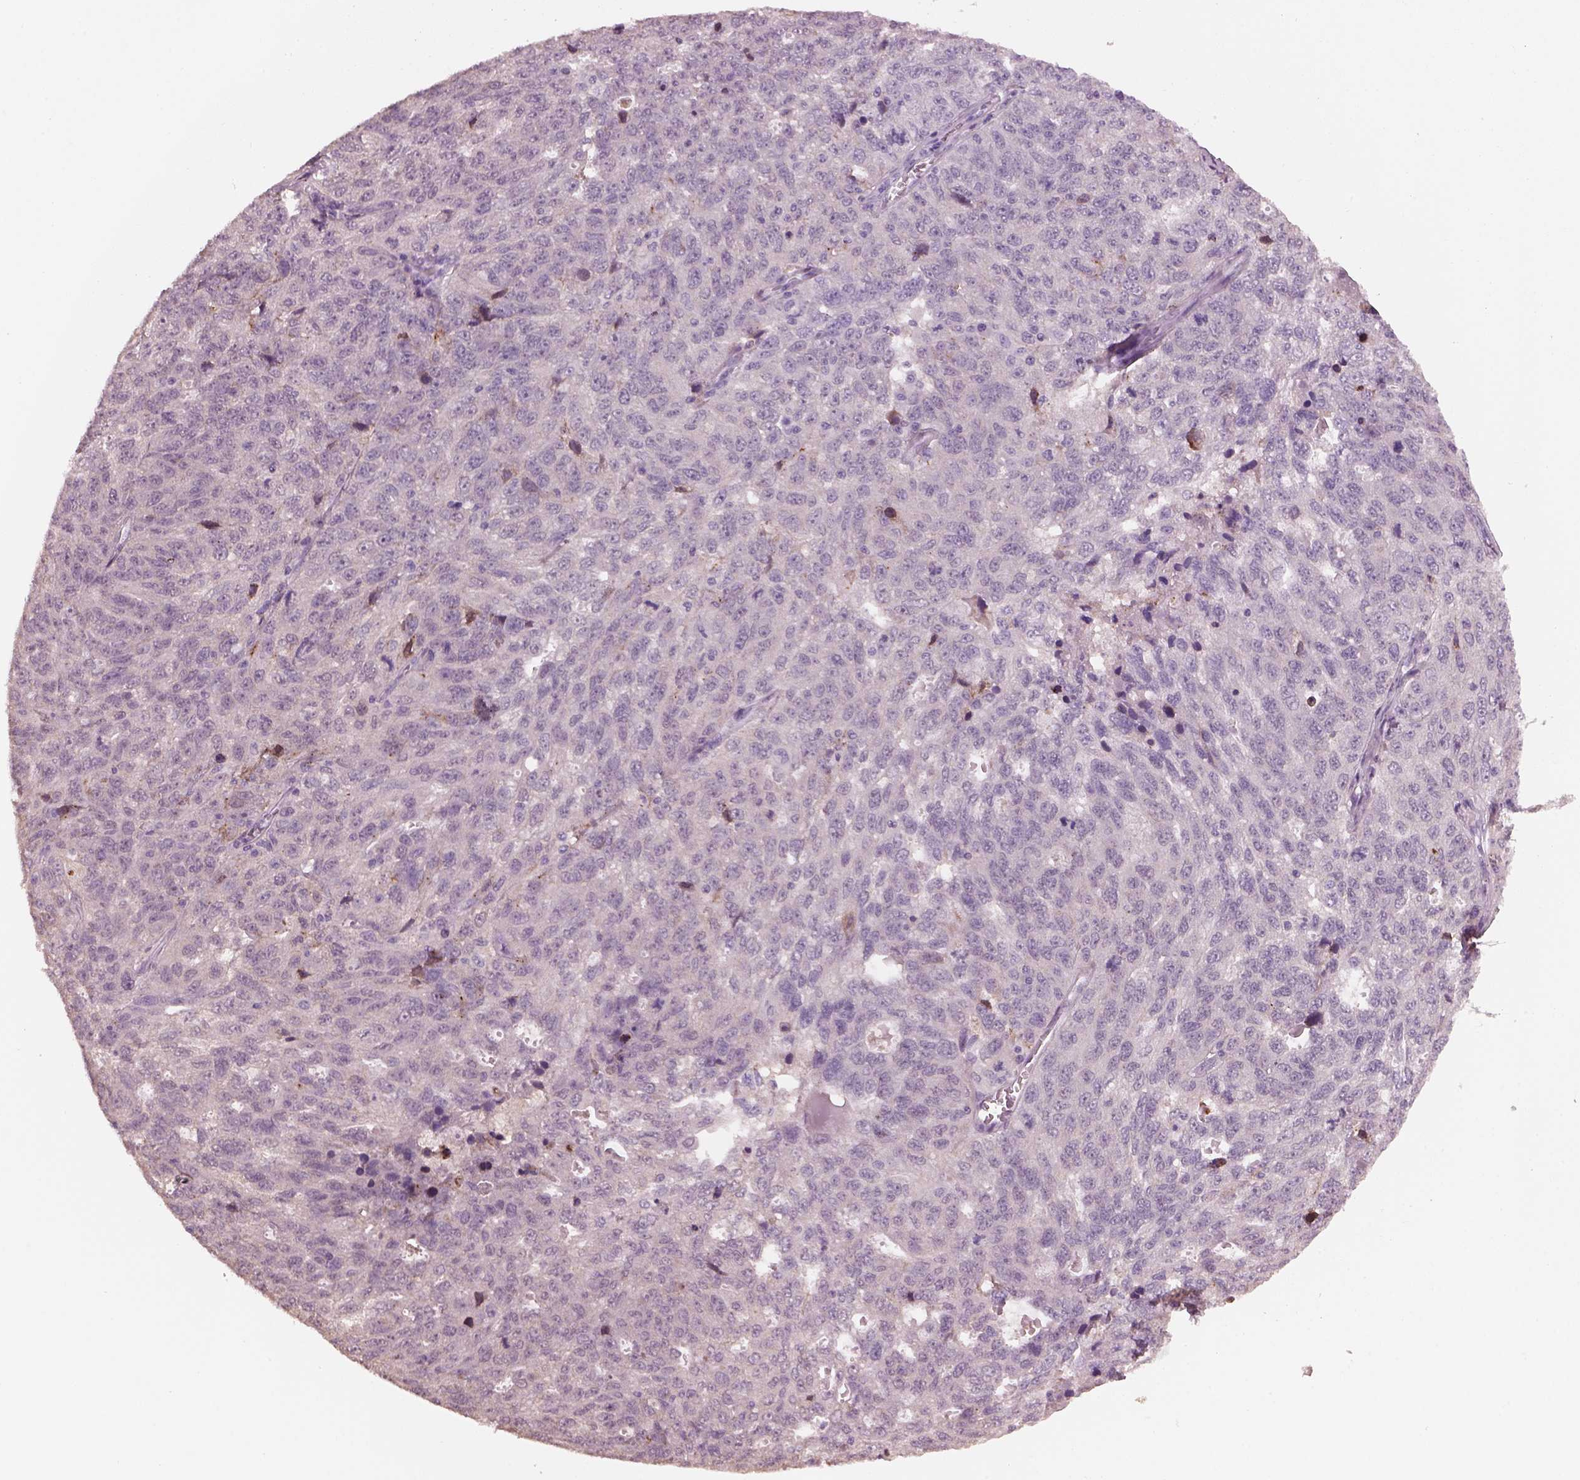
{"staining": {"intensity": "negative", "quantity": "none", "location": "none"}, "tissue": "ovarian cancer", "cell_type": "Tumor cells", "image_type": "cancer", "snomed": [{"axis": "morphology", "description": "Cystadenocarcinoma, serous, NOS"}, {"axis": "topography", "description": "Ovary"}], "caption": "High magnification brightfield microscopy of ovarian cancer stained with DAB (brown) and counterstained with hematoxylin (blue): tumor cells show no significant expression. (Immunohistochemistry, brightfield microscopy, high magnification).", "gene": "SRI", "patient": {"sex": "female", "age": 71}}